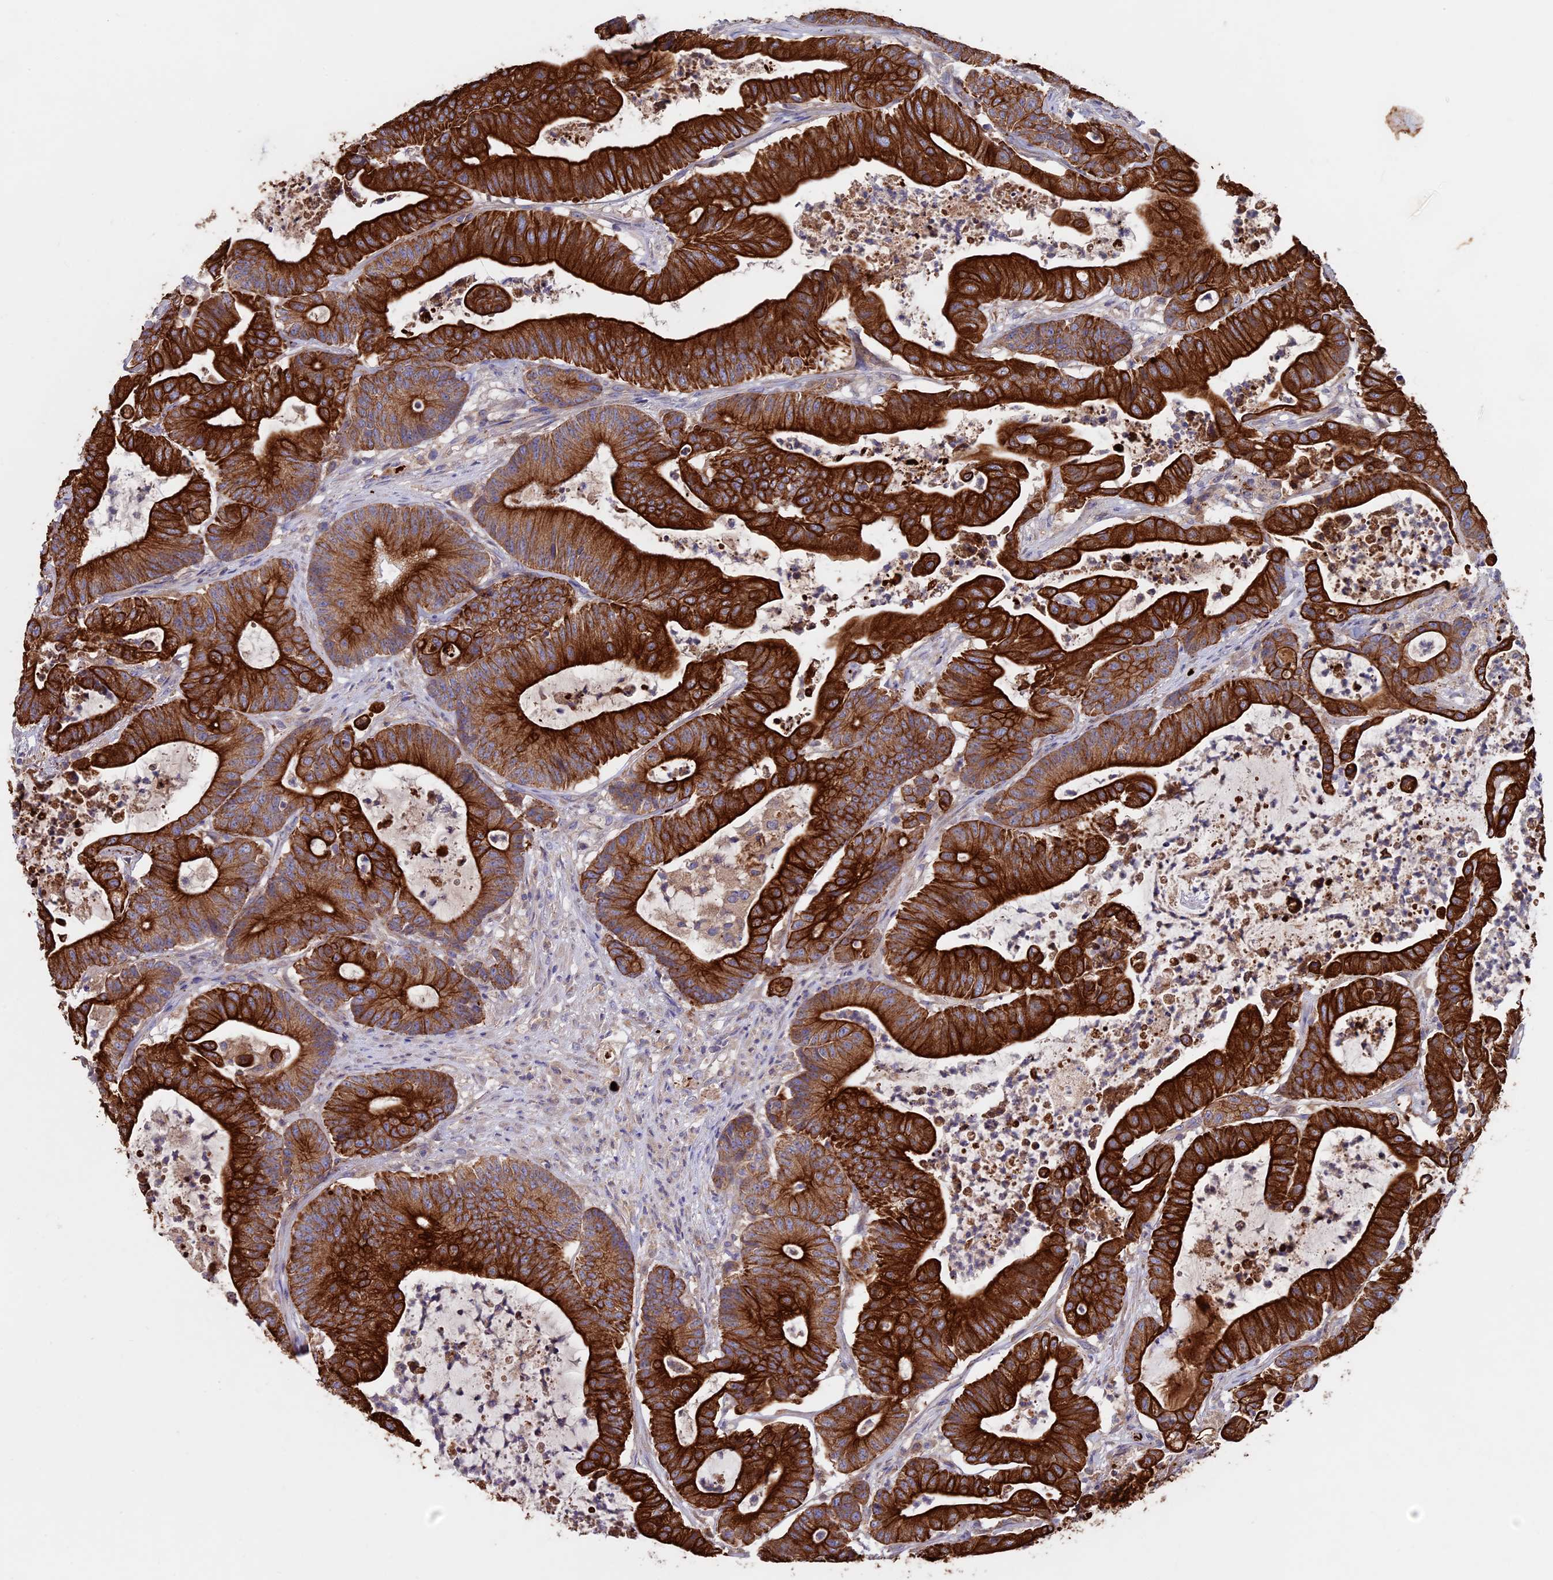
{"staining": {"intensity": "strong", "quantity": ">75%", "location": "cytoplasmic/membranous"}, "tissue": "colorectal cancer", "cell_type": "Tumor cells", "image_type": "cancer", "snomed": [{"axis": "morphology", "description": "Adenocarcinoma, NOS"}, {"axis": "topography", "description": "Colon"}], "caption": "Strong cytoplasmic/membranous expression is appreciated in approximately >75% of tumor cells in colorectal adenocarcinoma.", "gene": "PTPN9", "patient": {"sex": "female", "age": 84}}